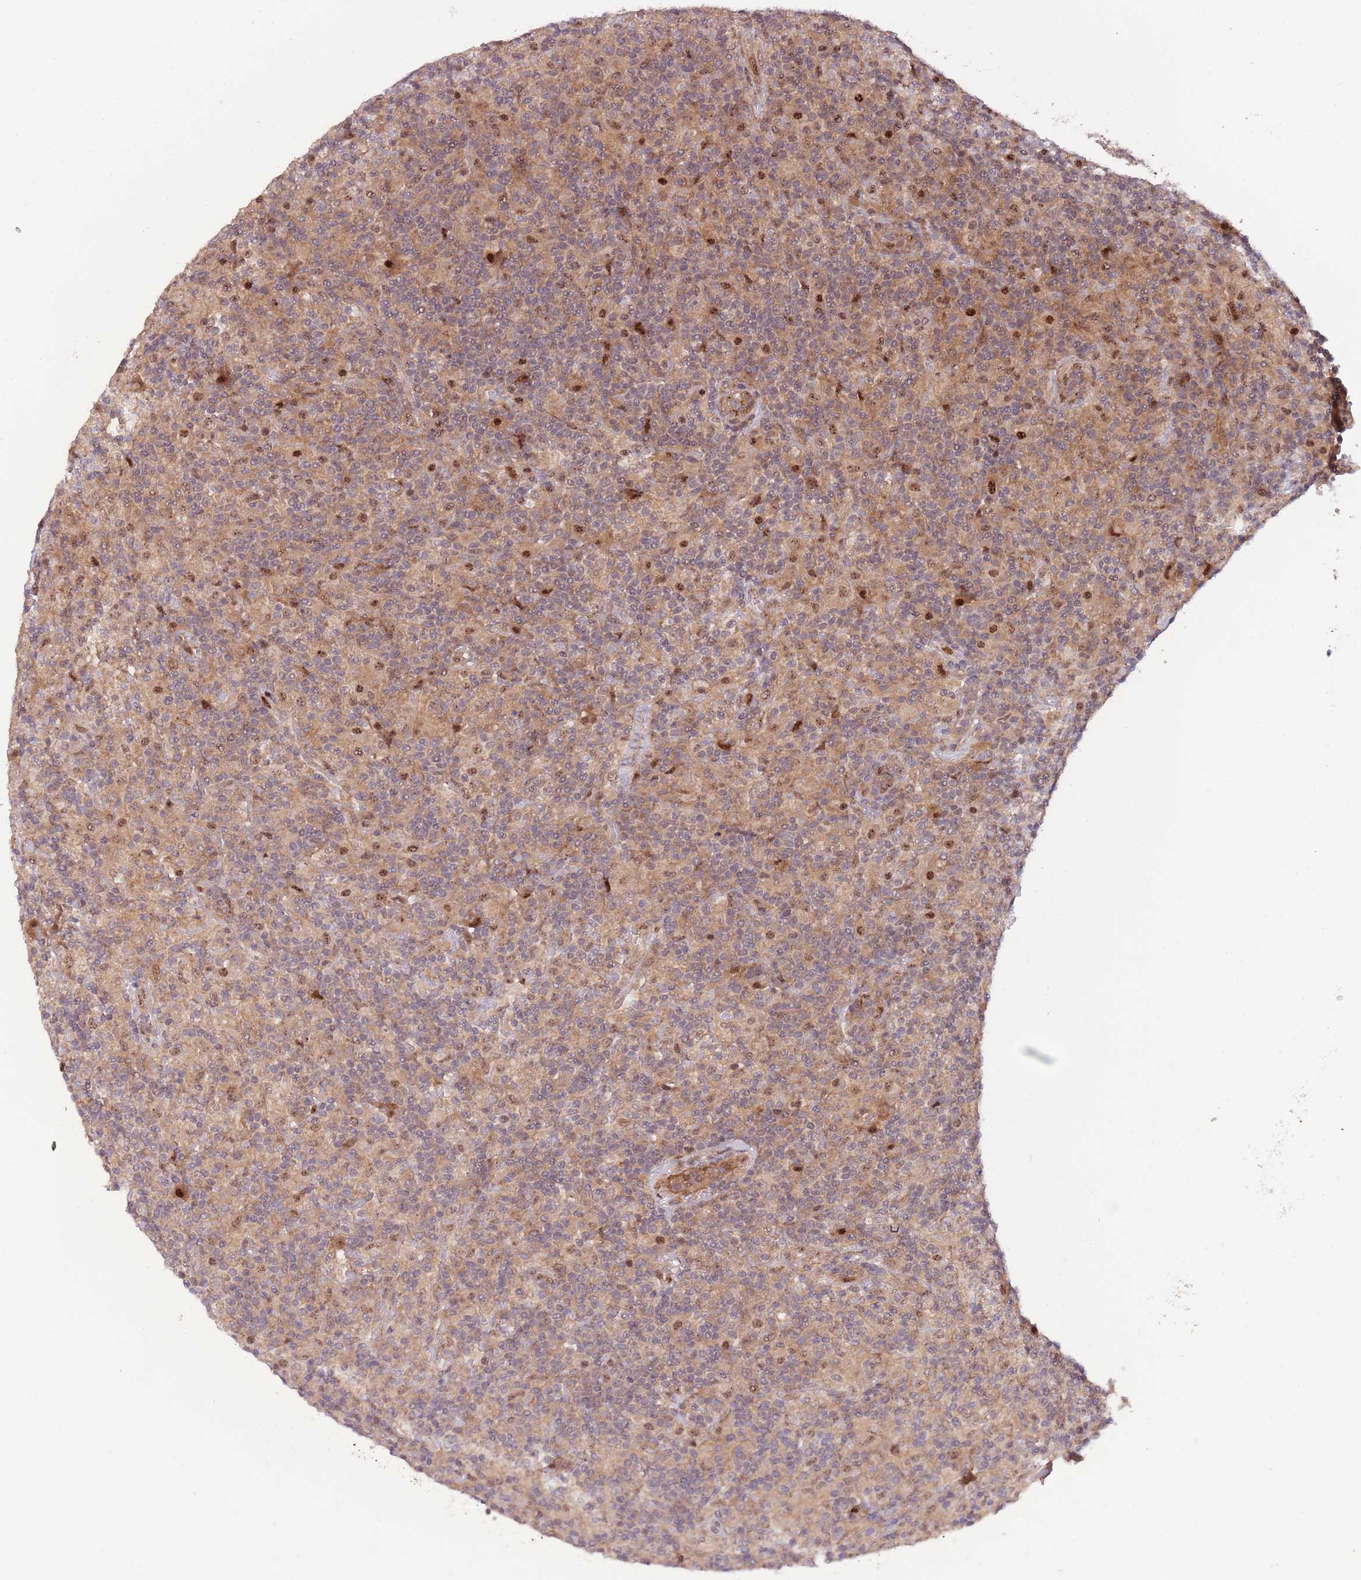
{"staining": {"intensity": "negative", "quantity": "none", "location": "none"}, "tissue": "lymphoma", "cell_type": "Tumor cells", "image_type": "cancer", "snomed": [{"axis": "morphology", "description": "Hodgkin's disease, NOS"}, {"axis": "topography", "description": "Lymph node"}], "caption": "Hodgkin's disease stained for a protein using immunohistochemistry (IHC) shows no positivity tumor cells.", "gene": "PRR16", "patient": {"sex": "male", "age": 70}}